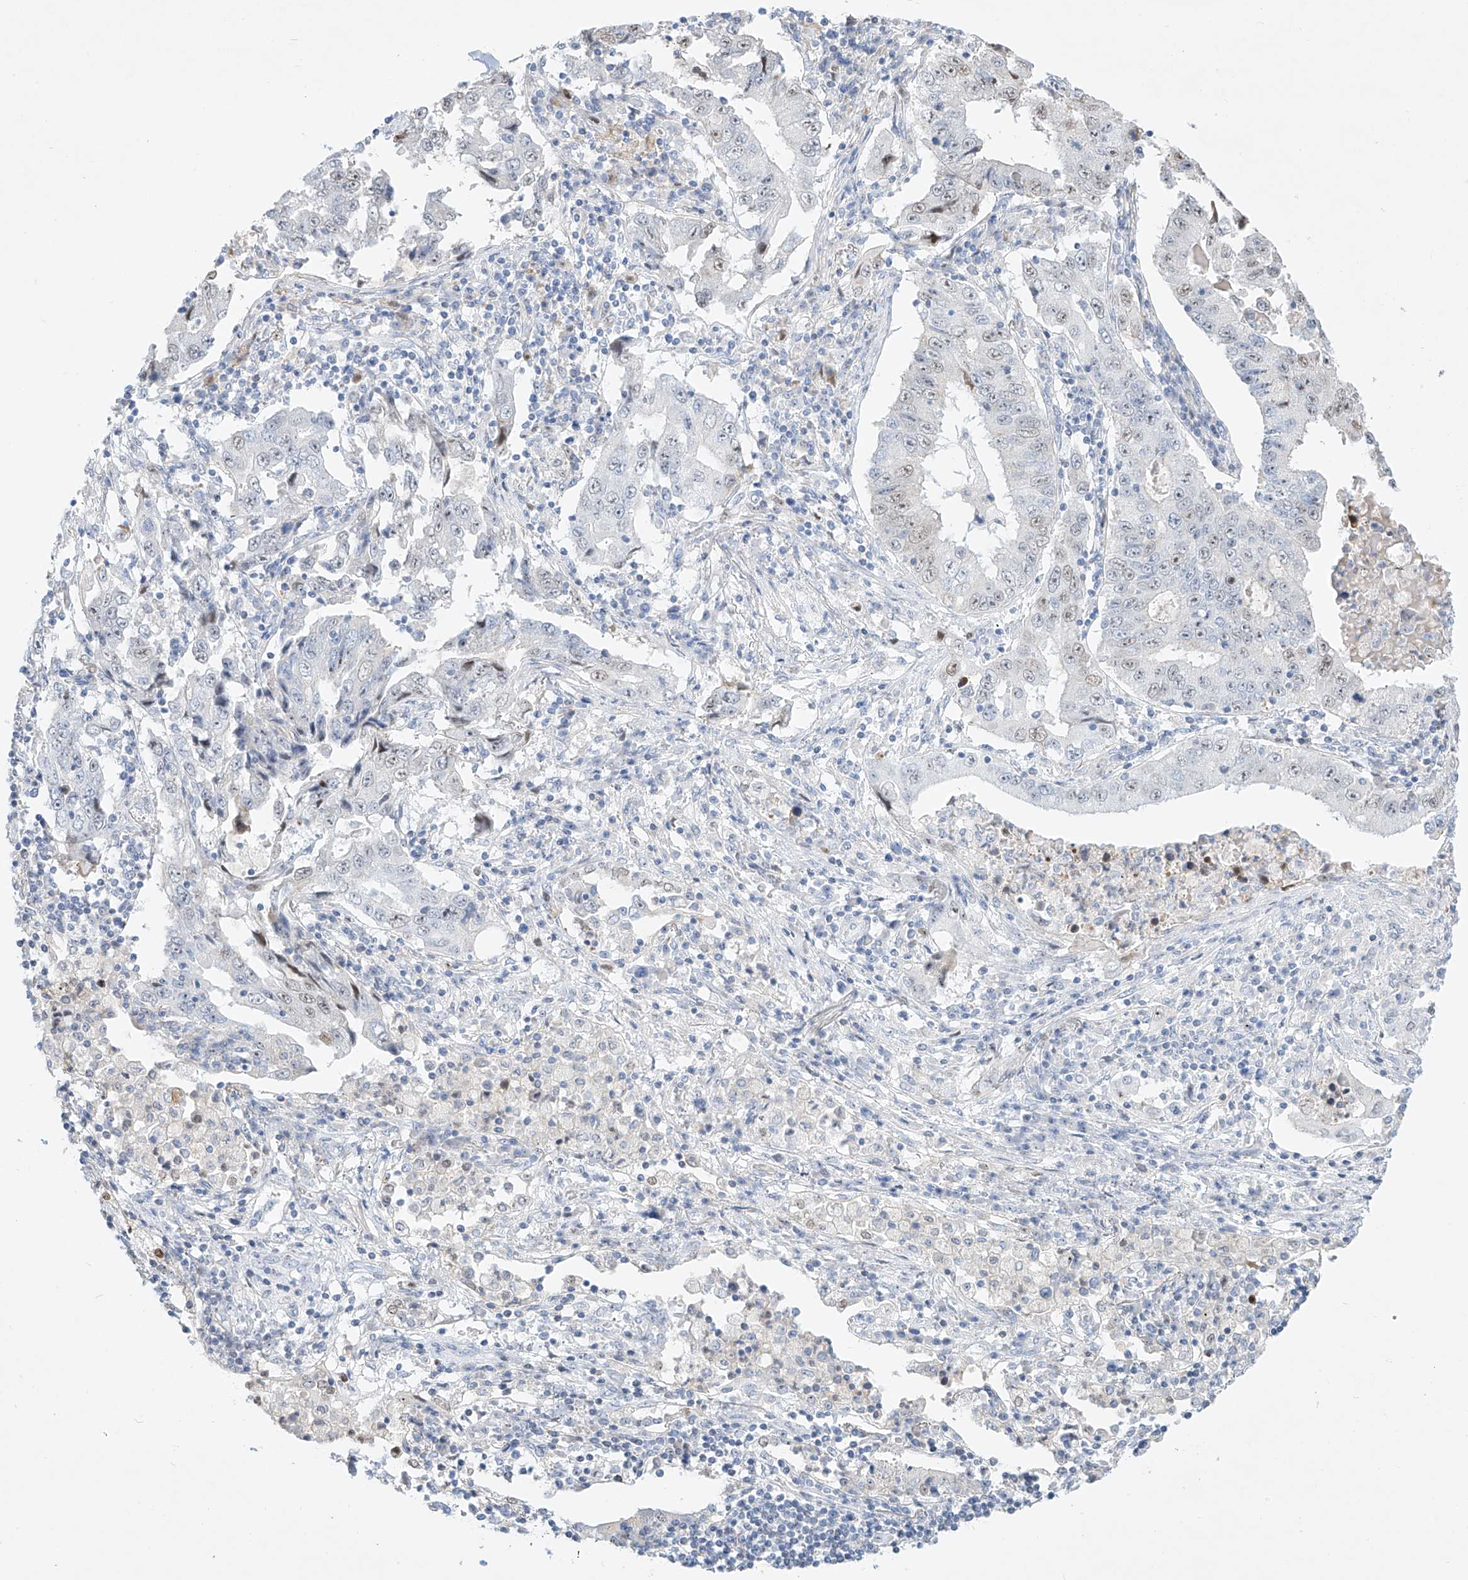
{"staining": {"intensity": "negative", "quantity": "none", "location": "none"}, "tissue": "lung cancer", "cell_type": "Tumor cells", "image_type": "cancer", "snomed": [{"axis": "morphology", "description": "Adenocarcinoma, NOS"}, {"axis": "topography", "description": "Lung"}], "caption": "IHC photomicrograph of neoplastic tissue: human lung cancer stained with DAB demonstrates no significant protein staining in tumor cells.", "gene": "SNU13", "patient": {"sex": "female", "age": 51}}